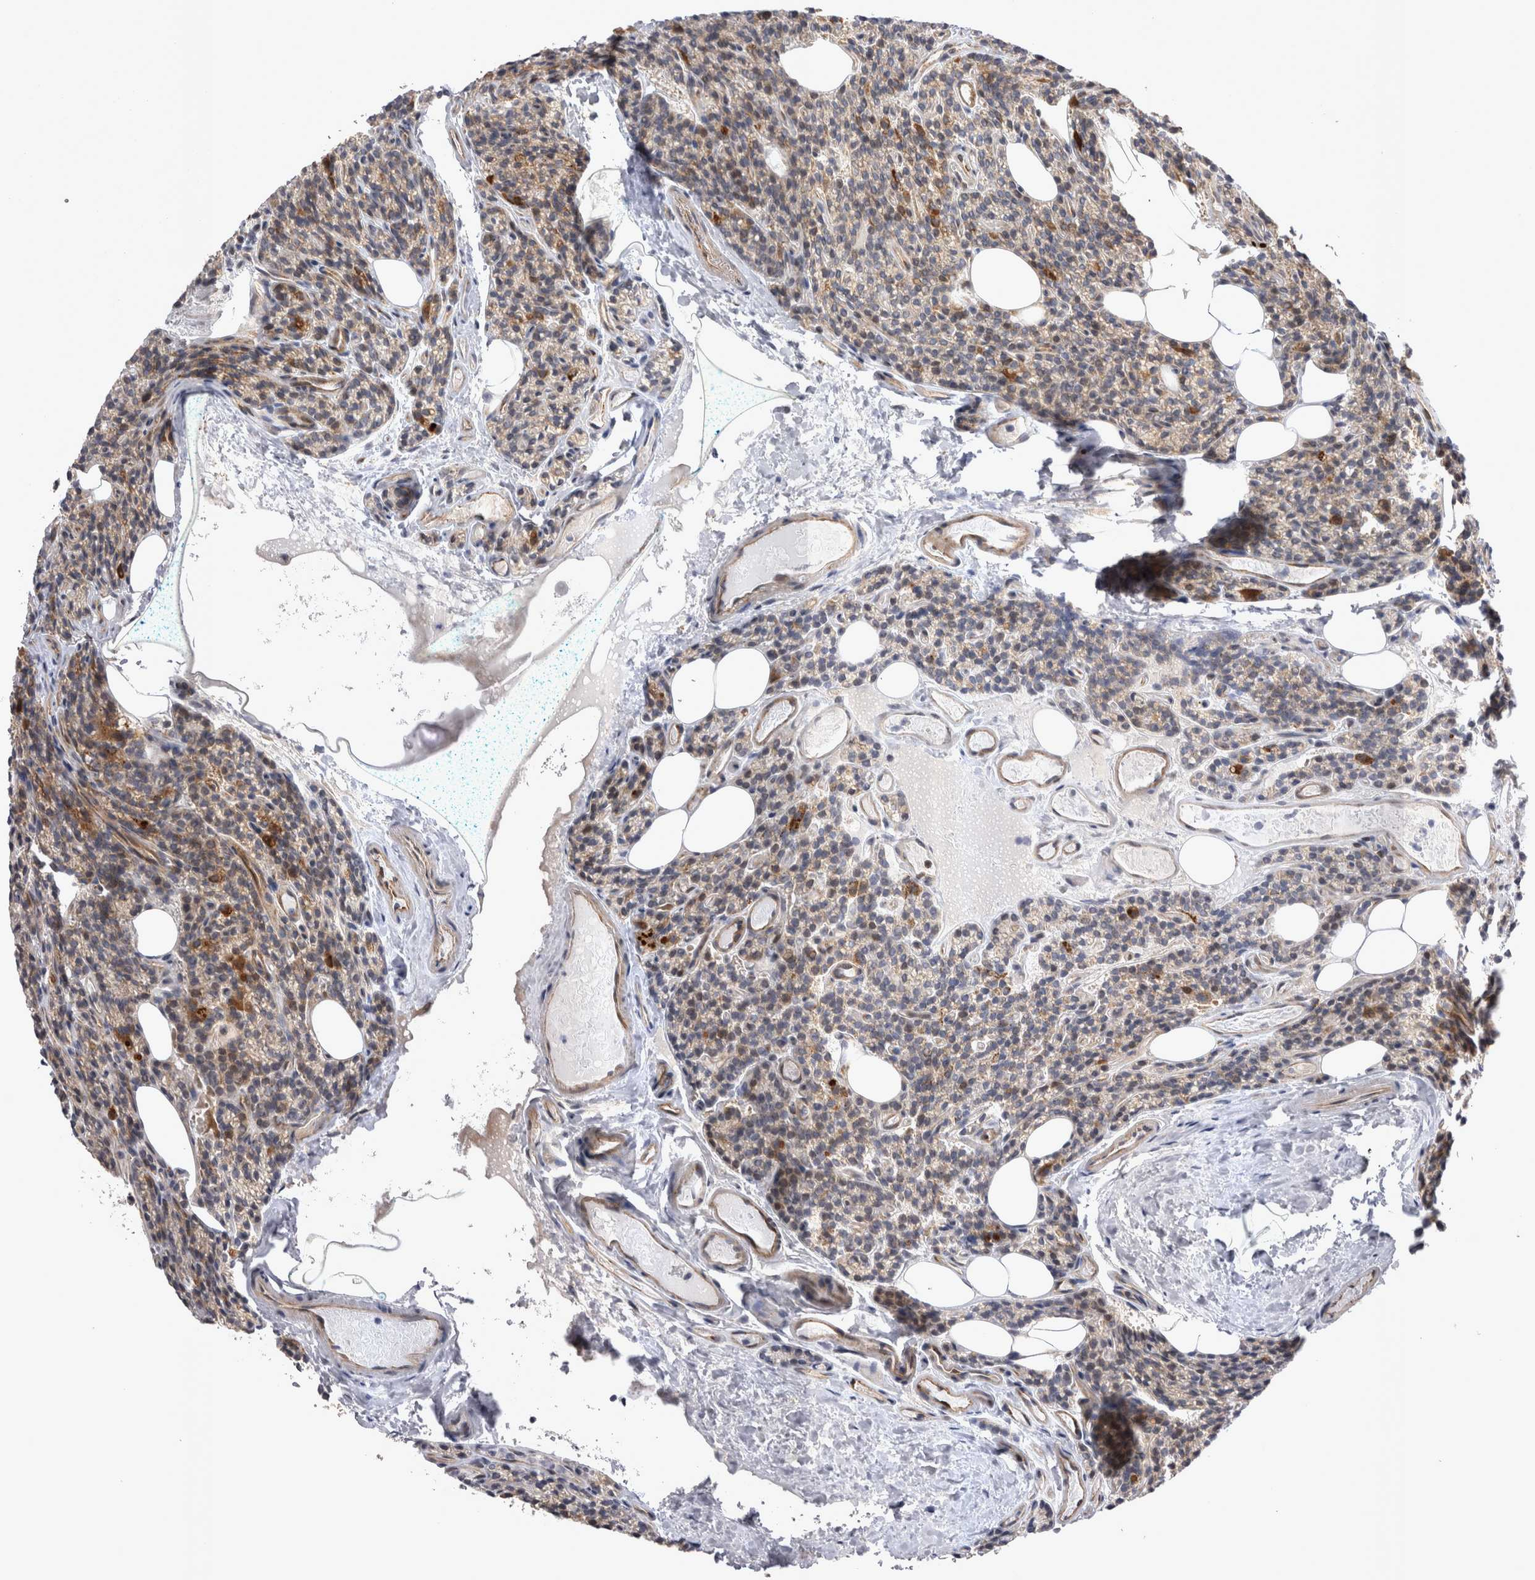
{"staining": {"intensity": "moderate", "quantity": "25%-75%", "location": "cytoplasmic/membranous"}, "tissue": "parathyroid gland", "cell_type": "Glandular cells", "image_type": "normal", "snomed": [{"axis": "morphology", "description": "Normal tissue, NOS"}, {"axis": "topography", "description": "Parathyroid gland"}], "caption": "Brown immunohistochemical staining in unremarkable parathyroid gland exhibits moderate cytoplasmic/membranous positivity in about 25%-75% of glandular cells.", "gene": "TSPOAP1", "patient": {"sex": "female", "age": 85}}